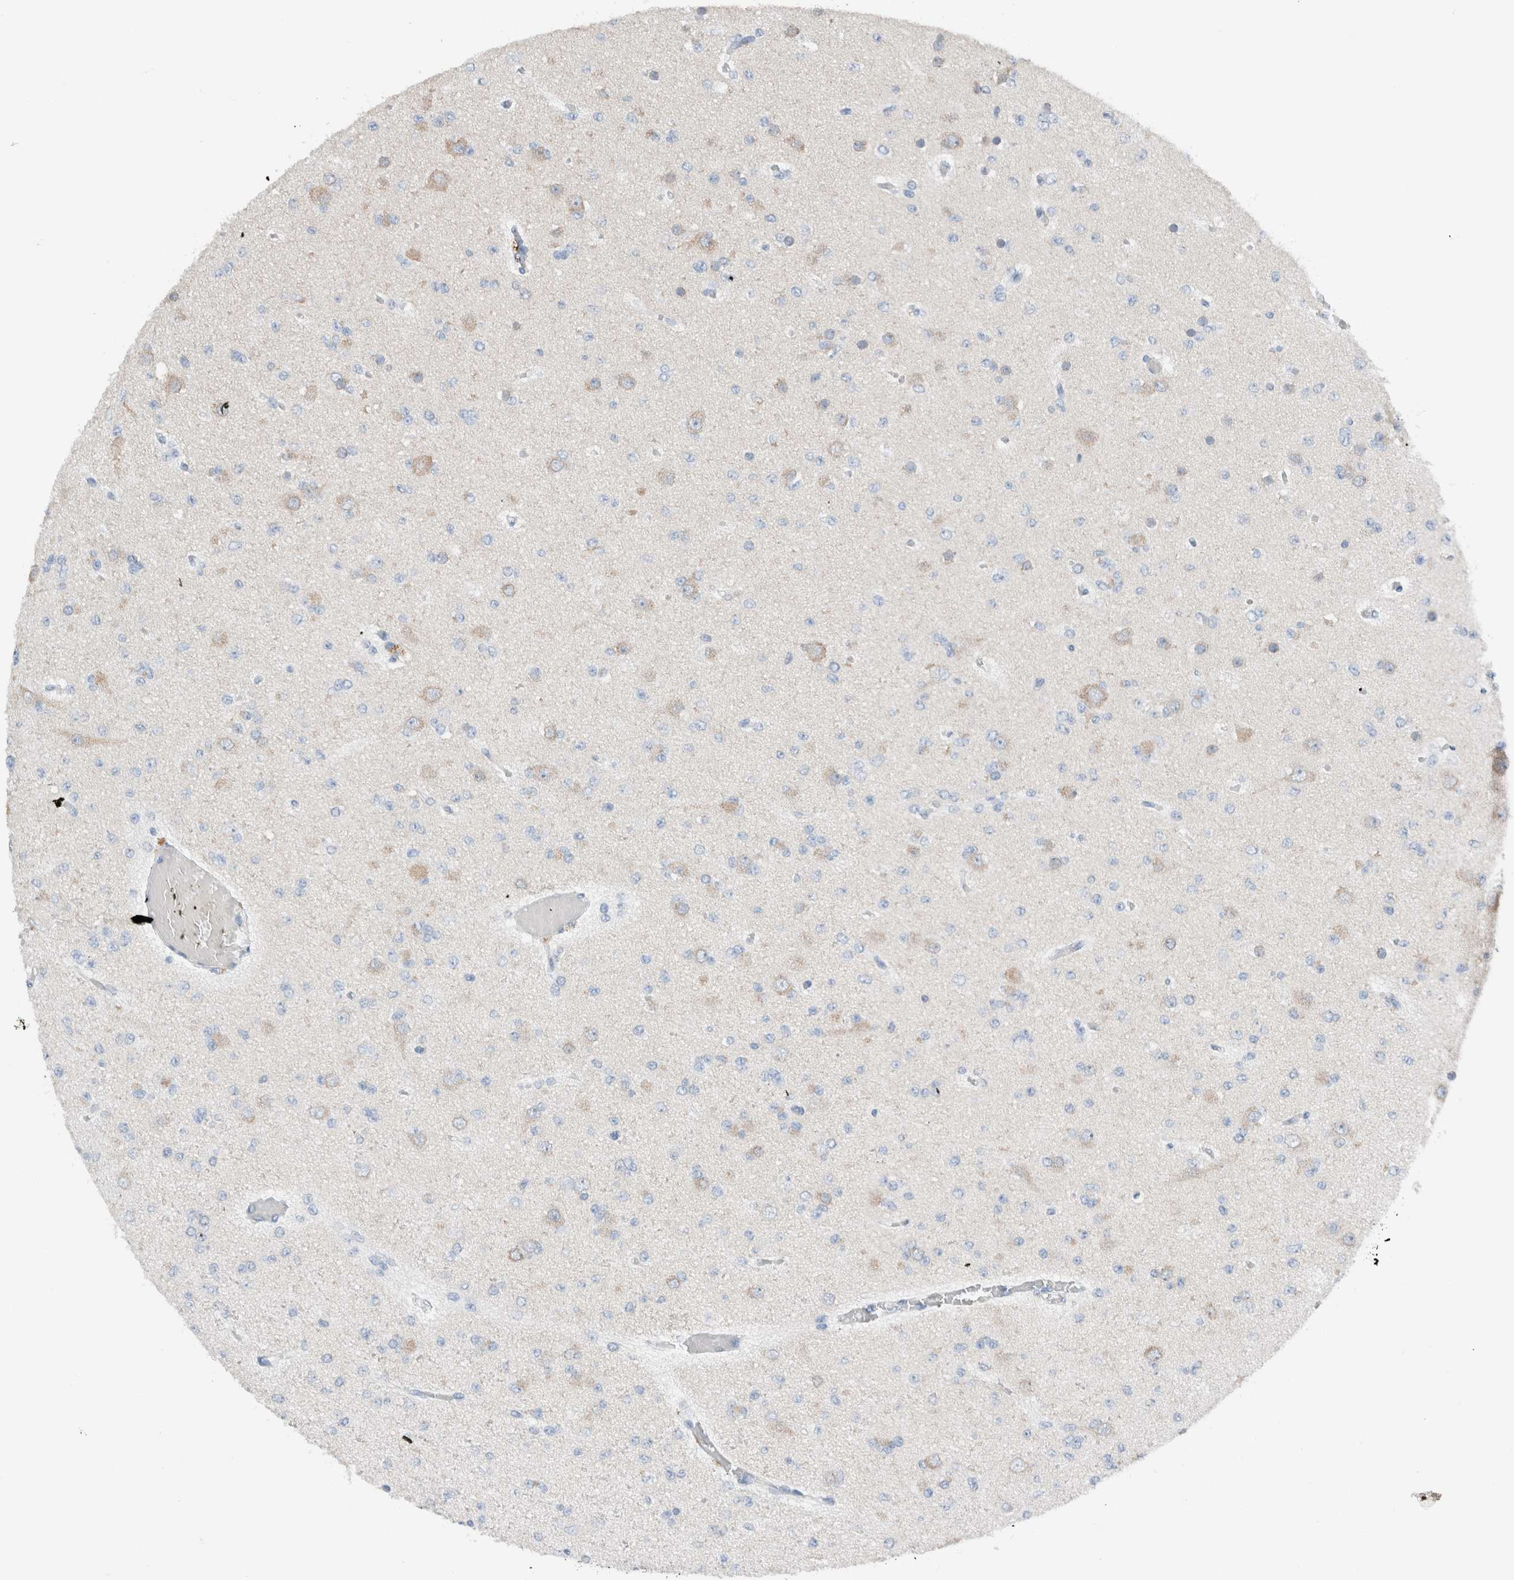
{"staining": {"intensity": "negative", "quantity": "none", "location": "none"}, "tissue": "glioma", "cell_type": "Tumor cells", "image_type": "cancer", "snomed": [{"axis": "morphology", "description": "Glioma, malignant, Low grade"}, {"axis": "topography", "description": "Brain"}], "caption": "Glioma was stained to show a protein in brown. There is no significant positivity in tumor cells. (Brightfield microscopy of DAB immunohistochemistry at high magnification).", "gene": "DUOX1", "patient": {"sex": "female", "age": 22}}